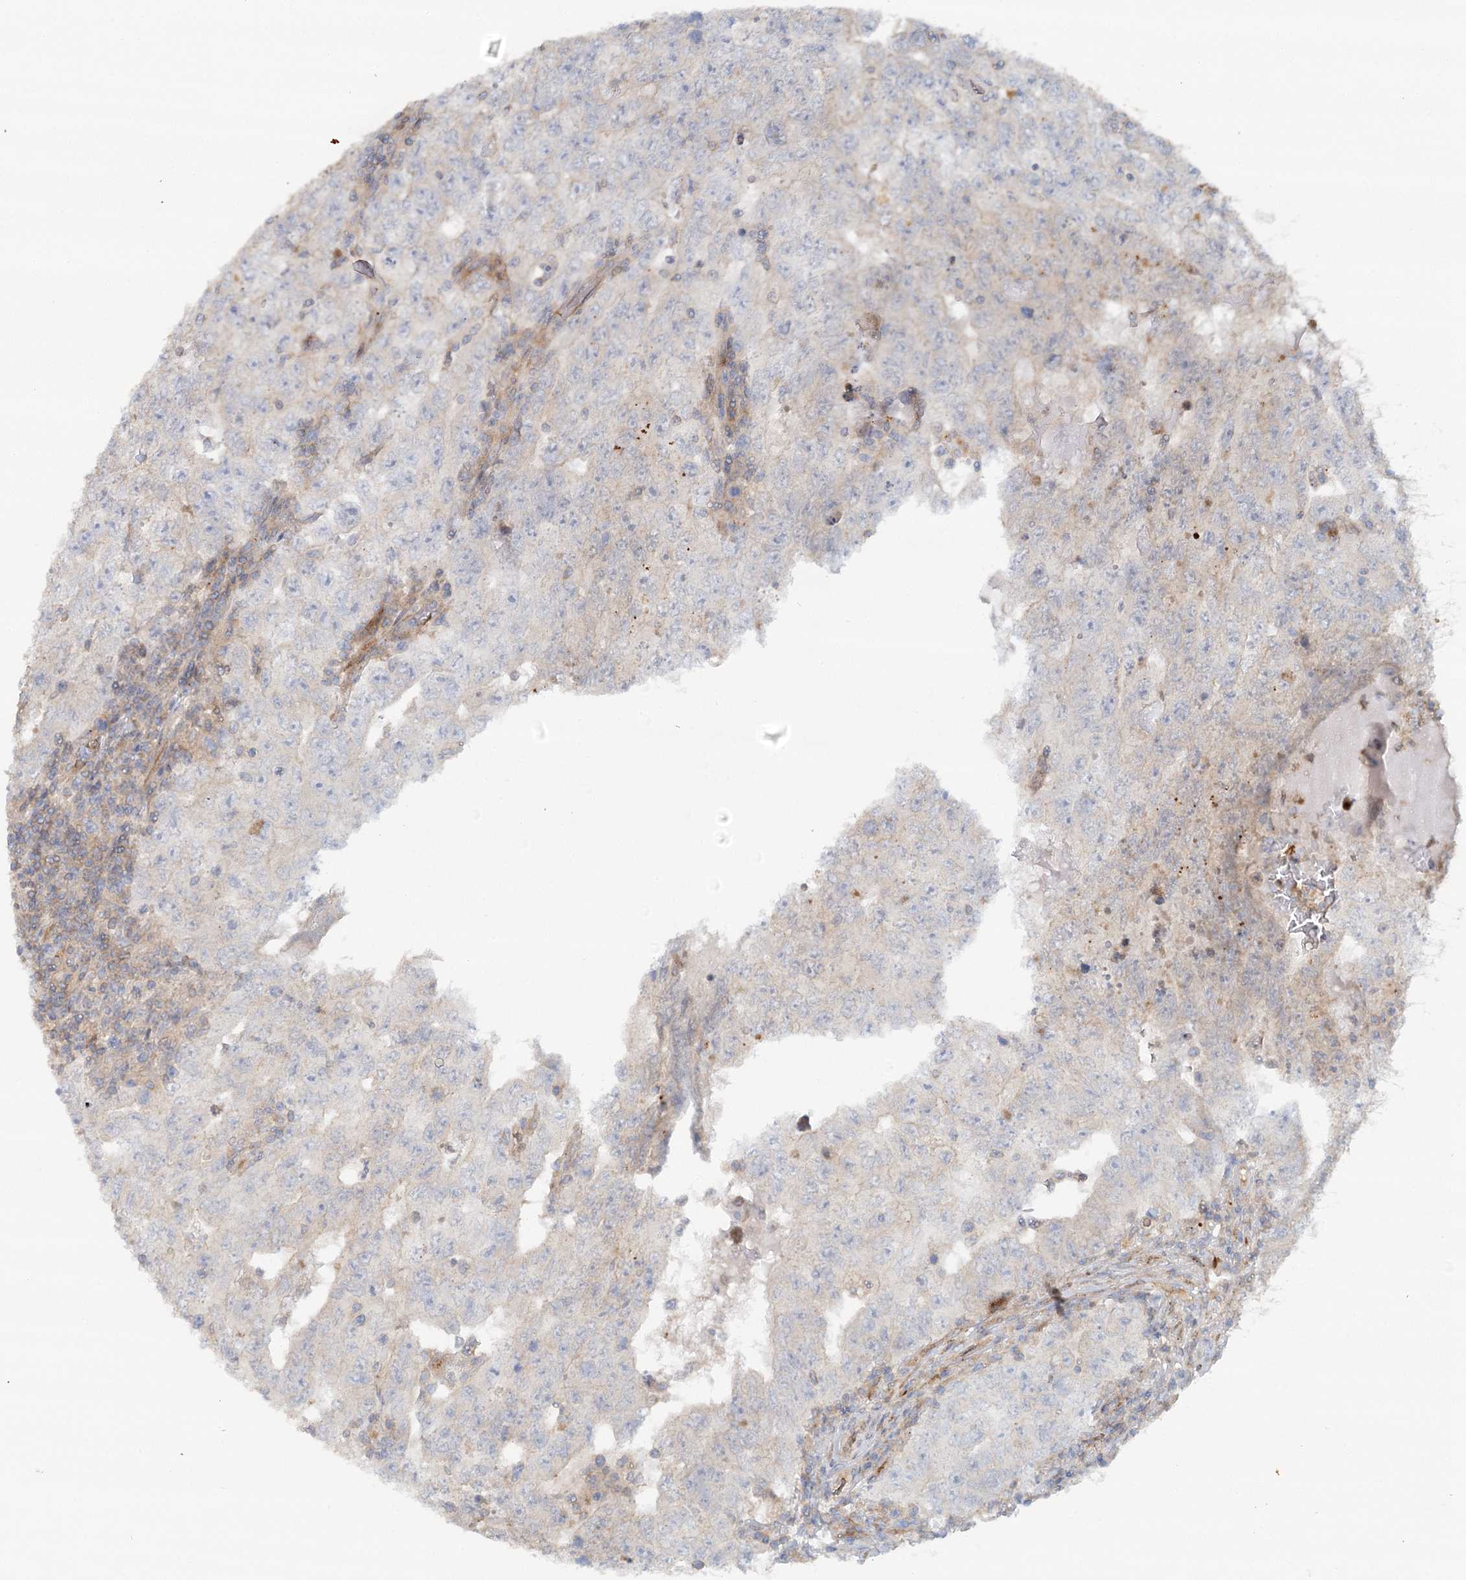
{"staining": {"intensity": "negative", "quantity": "none", "location": "none"}, "tissue": "testis cancer", "cell_type": "Tumor cells", "image_type": "cancer", "snomed": [{"axis": "morphology", "description": "Carcinoma, Embryonal, NOS"}, {"axis": "topography", "description": "Testis"}], "caption": "An immunohistochemistry (IHC) histopathology image of embryonal carcinoma (testis) is shown. There is no staining in tumor cells of embryonal carcinoma (testis). Nuclei are stained in blue.", "gene": "GBE1", "patient": {"sex": "male", "age": 26}}